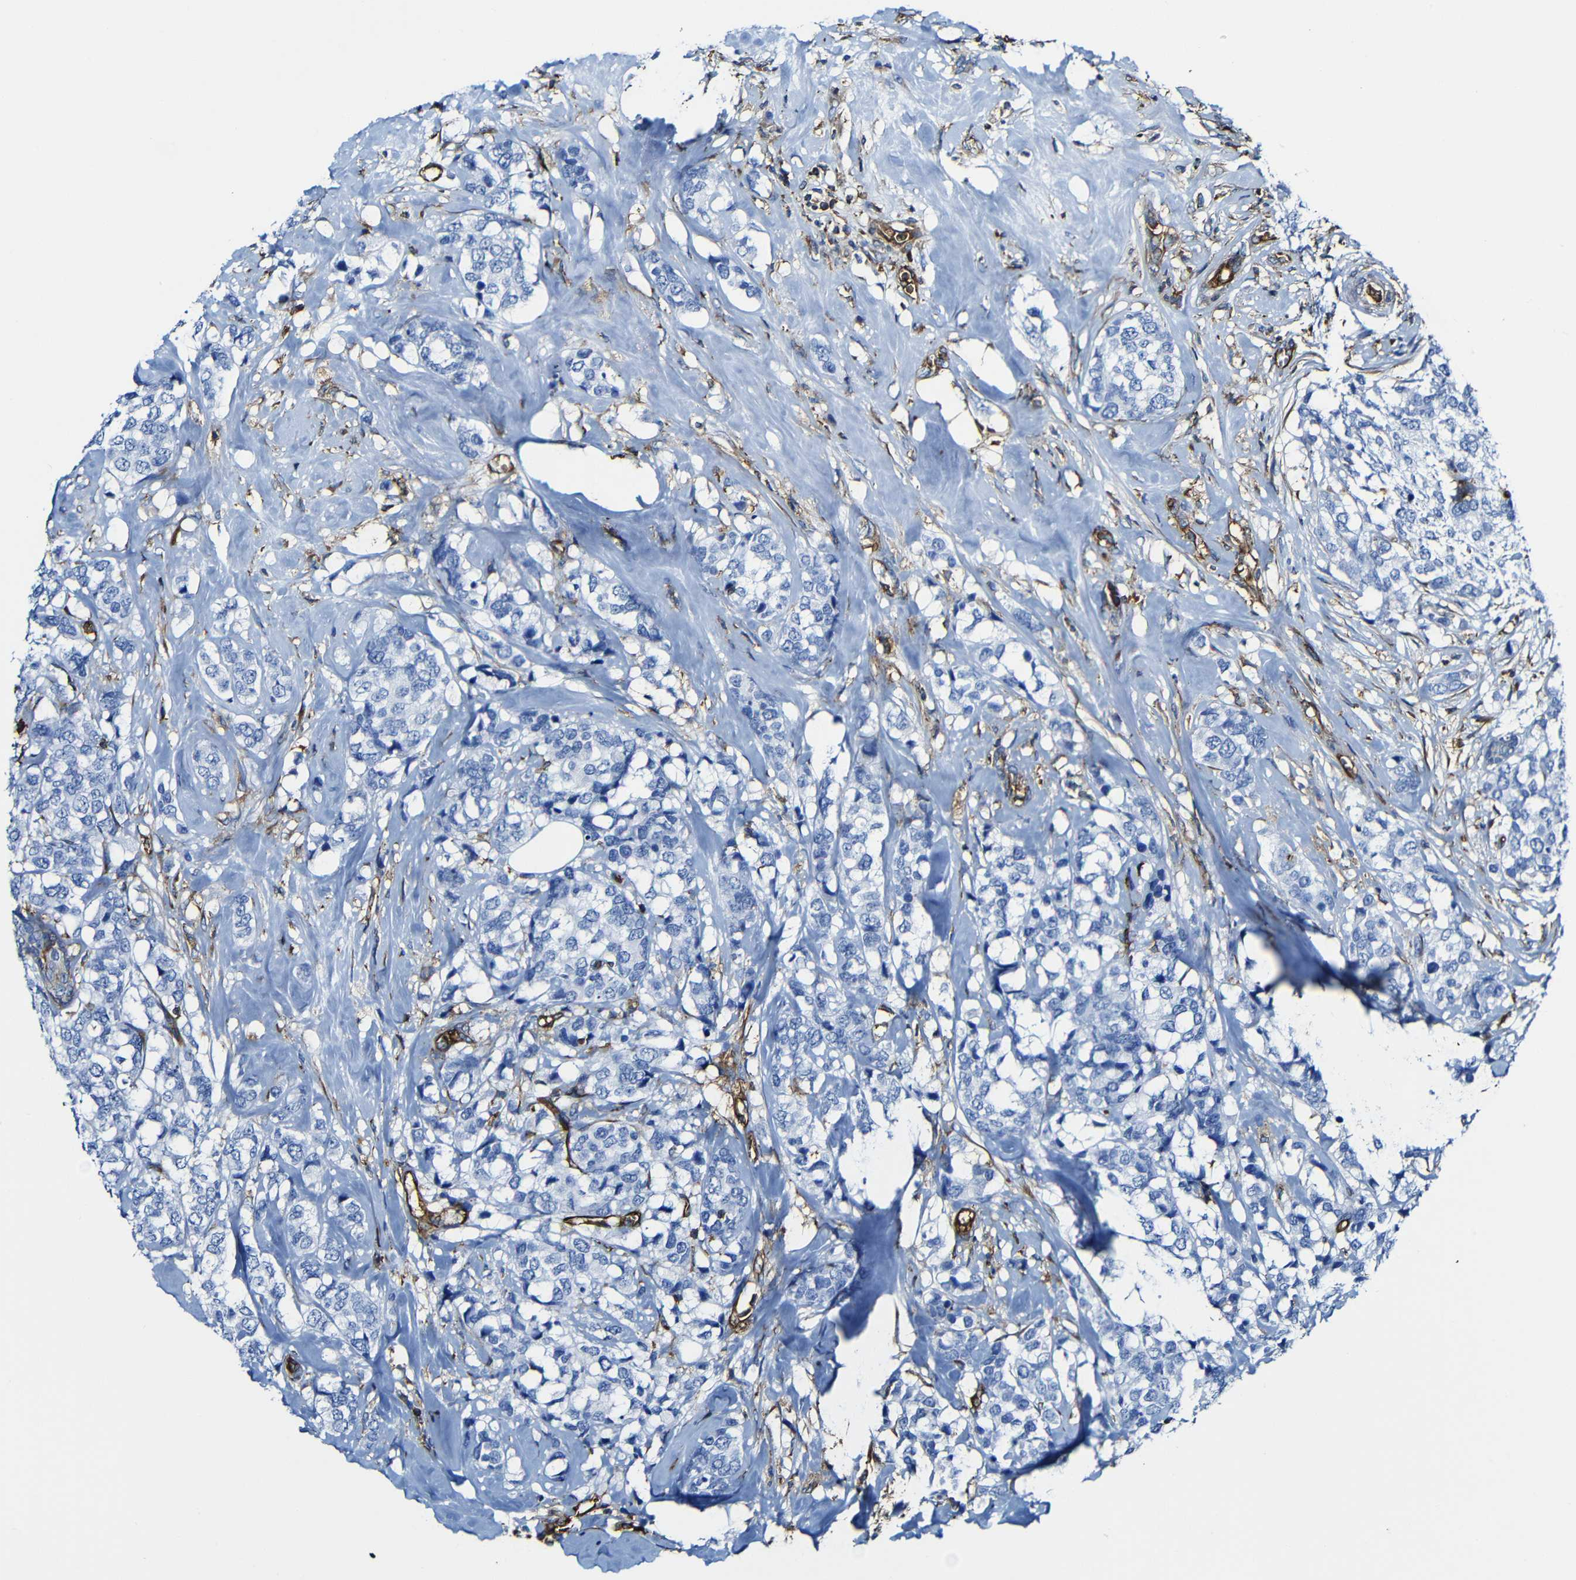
{"staining": {"intensity": "negative", "quantity": "none", "location": "none"}, "tissue": "breast cancer", "cell_type": "Tumor cells", "image_type": "cancer", "snomed": [{"axis": "morphology", "description": "Lobular carcinoma"}, {"axis": "topography", "description": "Breast"}], "caption": "An IHC image of breast lobular carcinoma is shown. There is no staining in tumor cells of breast lobular carcinoma. (Immunohistochemistry (ihc), brightfield microscopy, high magnification).", "gene": "MSN", "patient": {"sex": "female", "age": 59}}